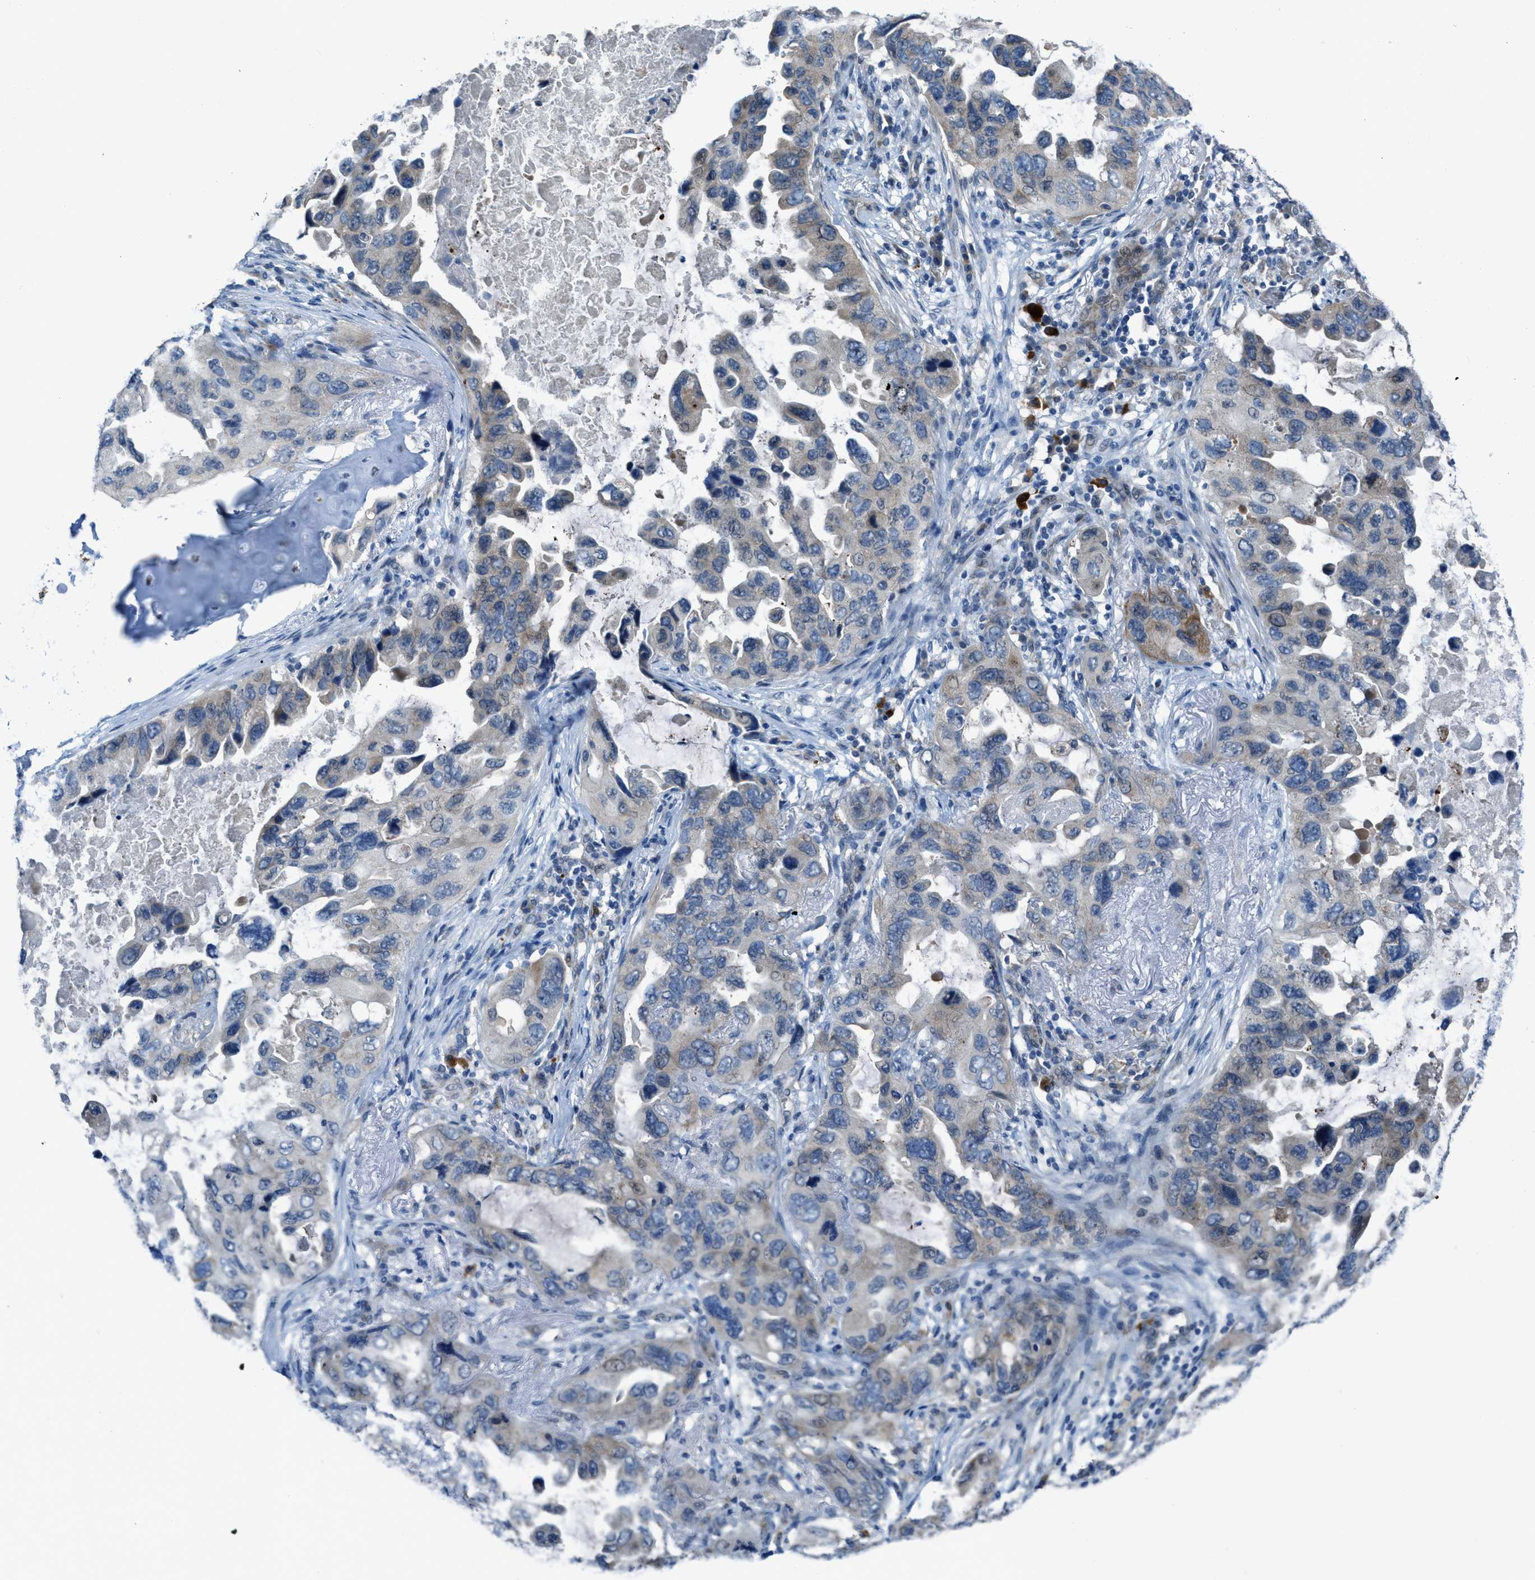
{"staining": {"intensity": "weak", "quantity": "<25%", "location": "cytoplasmic/membranous"}, "tissue": "lung cancer", "cell_type": "Tumor cells", "image_type": "cancer", "snomed": [{"axis": "morphology", "description": "Squamous cell carcinoma, NOS"}, {"axis": "topography", "description": "Lung"}], "caption": "Human lung cancer (squamous cell carcinoma) stained for a protein using immunohistochemistry (IHC) reveals no staining in tumor cells.", "gene": "CDON", "patient": {"sex": "female", "age": 73}}